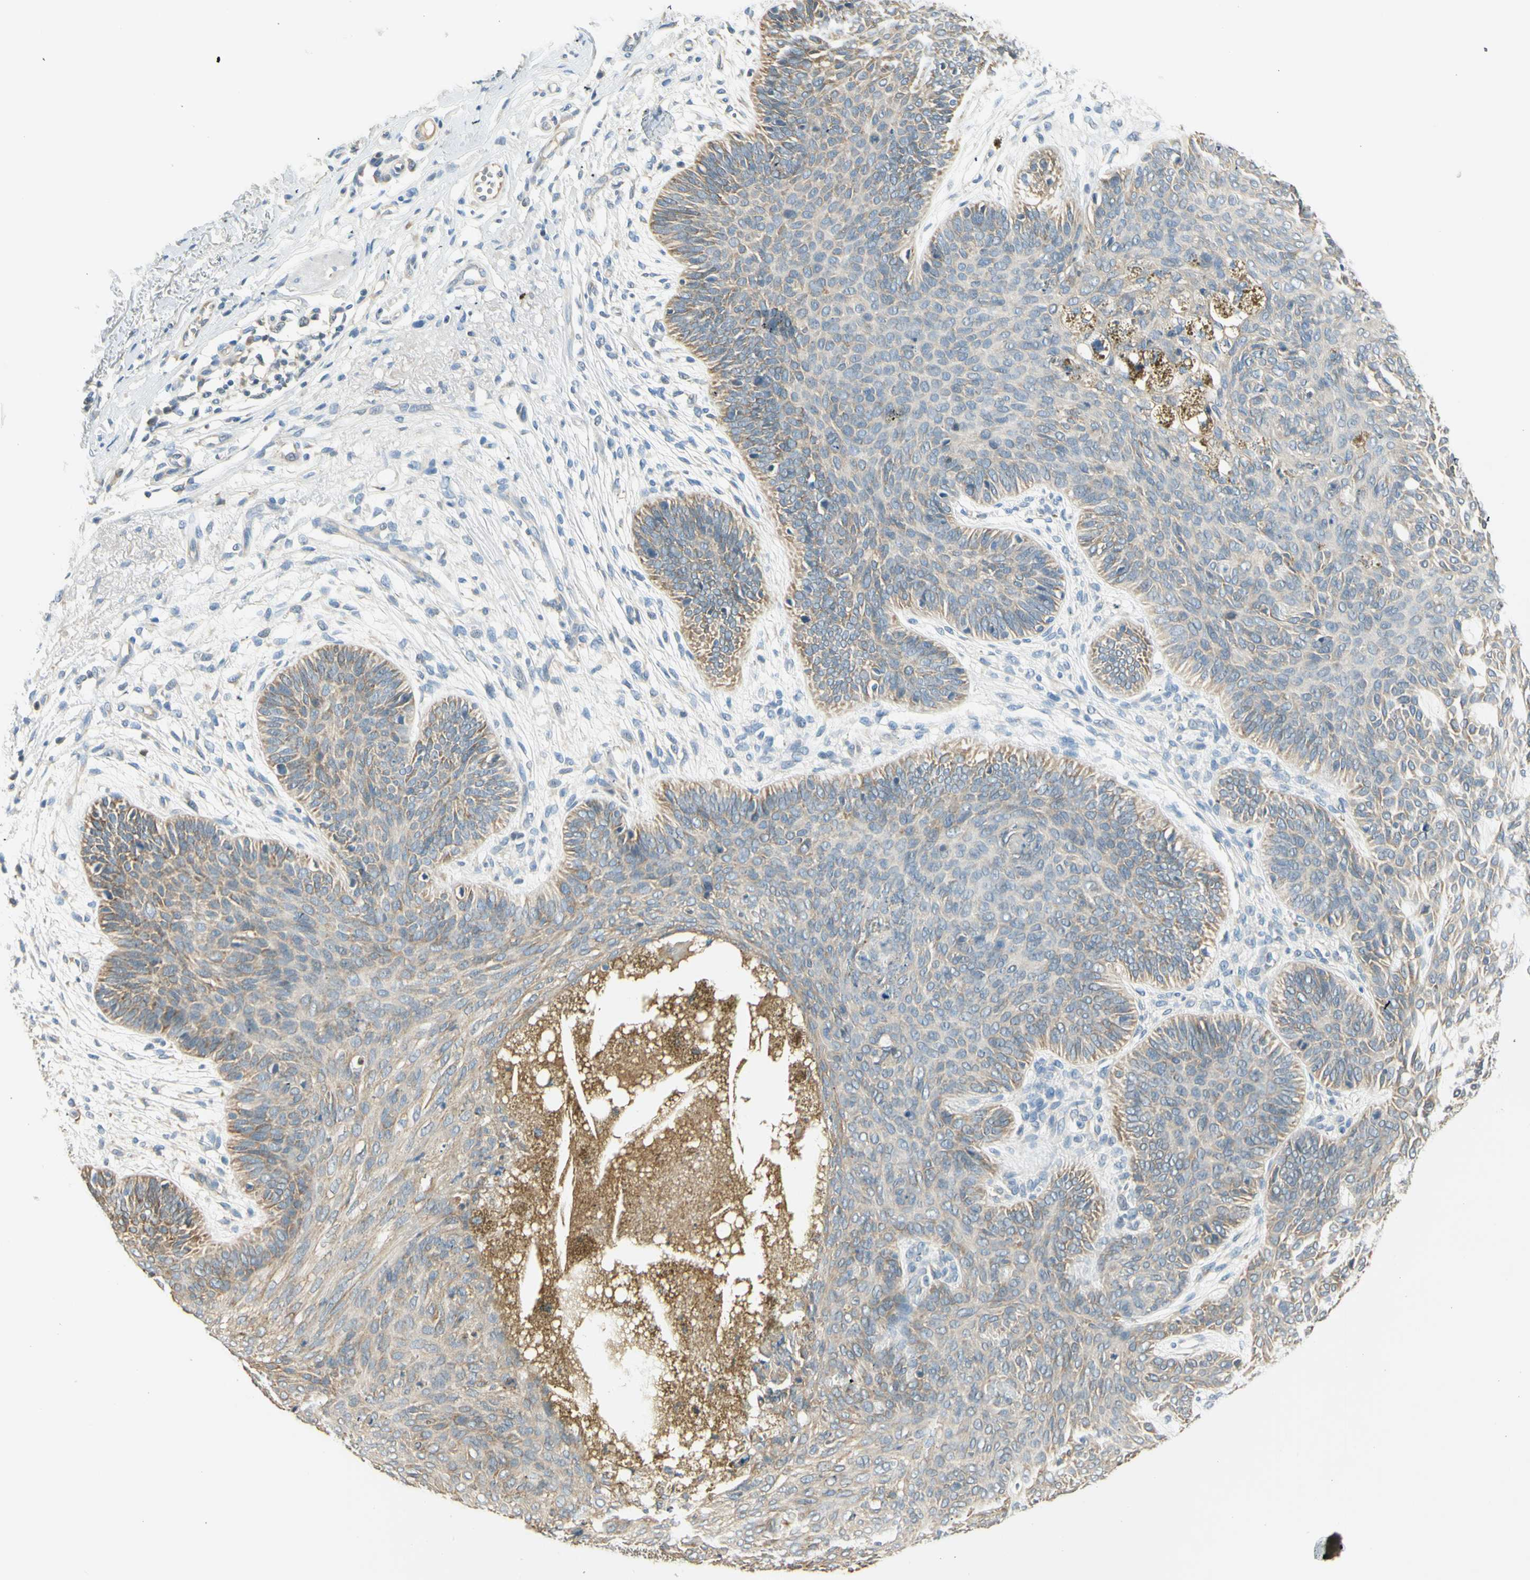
{"staining": {"intensity": "weak", "quantity": "25%-75%", "location": "cytoplasmic/membranous"}, "tissue": "skin cancer", "cell_type": "Tumor cells", "image_type": "cancer", "snomed": [{"axis": "morphology", "description": "Normal tissue, NOS"}, {"axis": "morphology", "description": "Basal cell carcinoma"}, {"axis": "topography", "description": "Skin"}], "caption": "High-power microscopy captured an immunohistochemistry histopathology image of skin basal cell carcinoma, revealing weak cytoplasmic/membranous positivity in about 25%-75% of tumor cells.", "gene": "IGDCC4", "patient": {"sex": "male", "age": 52}}